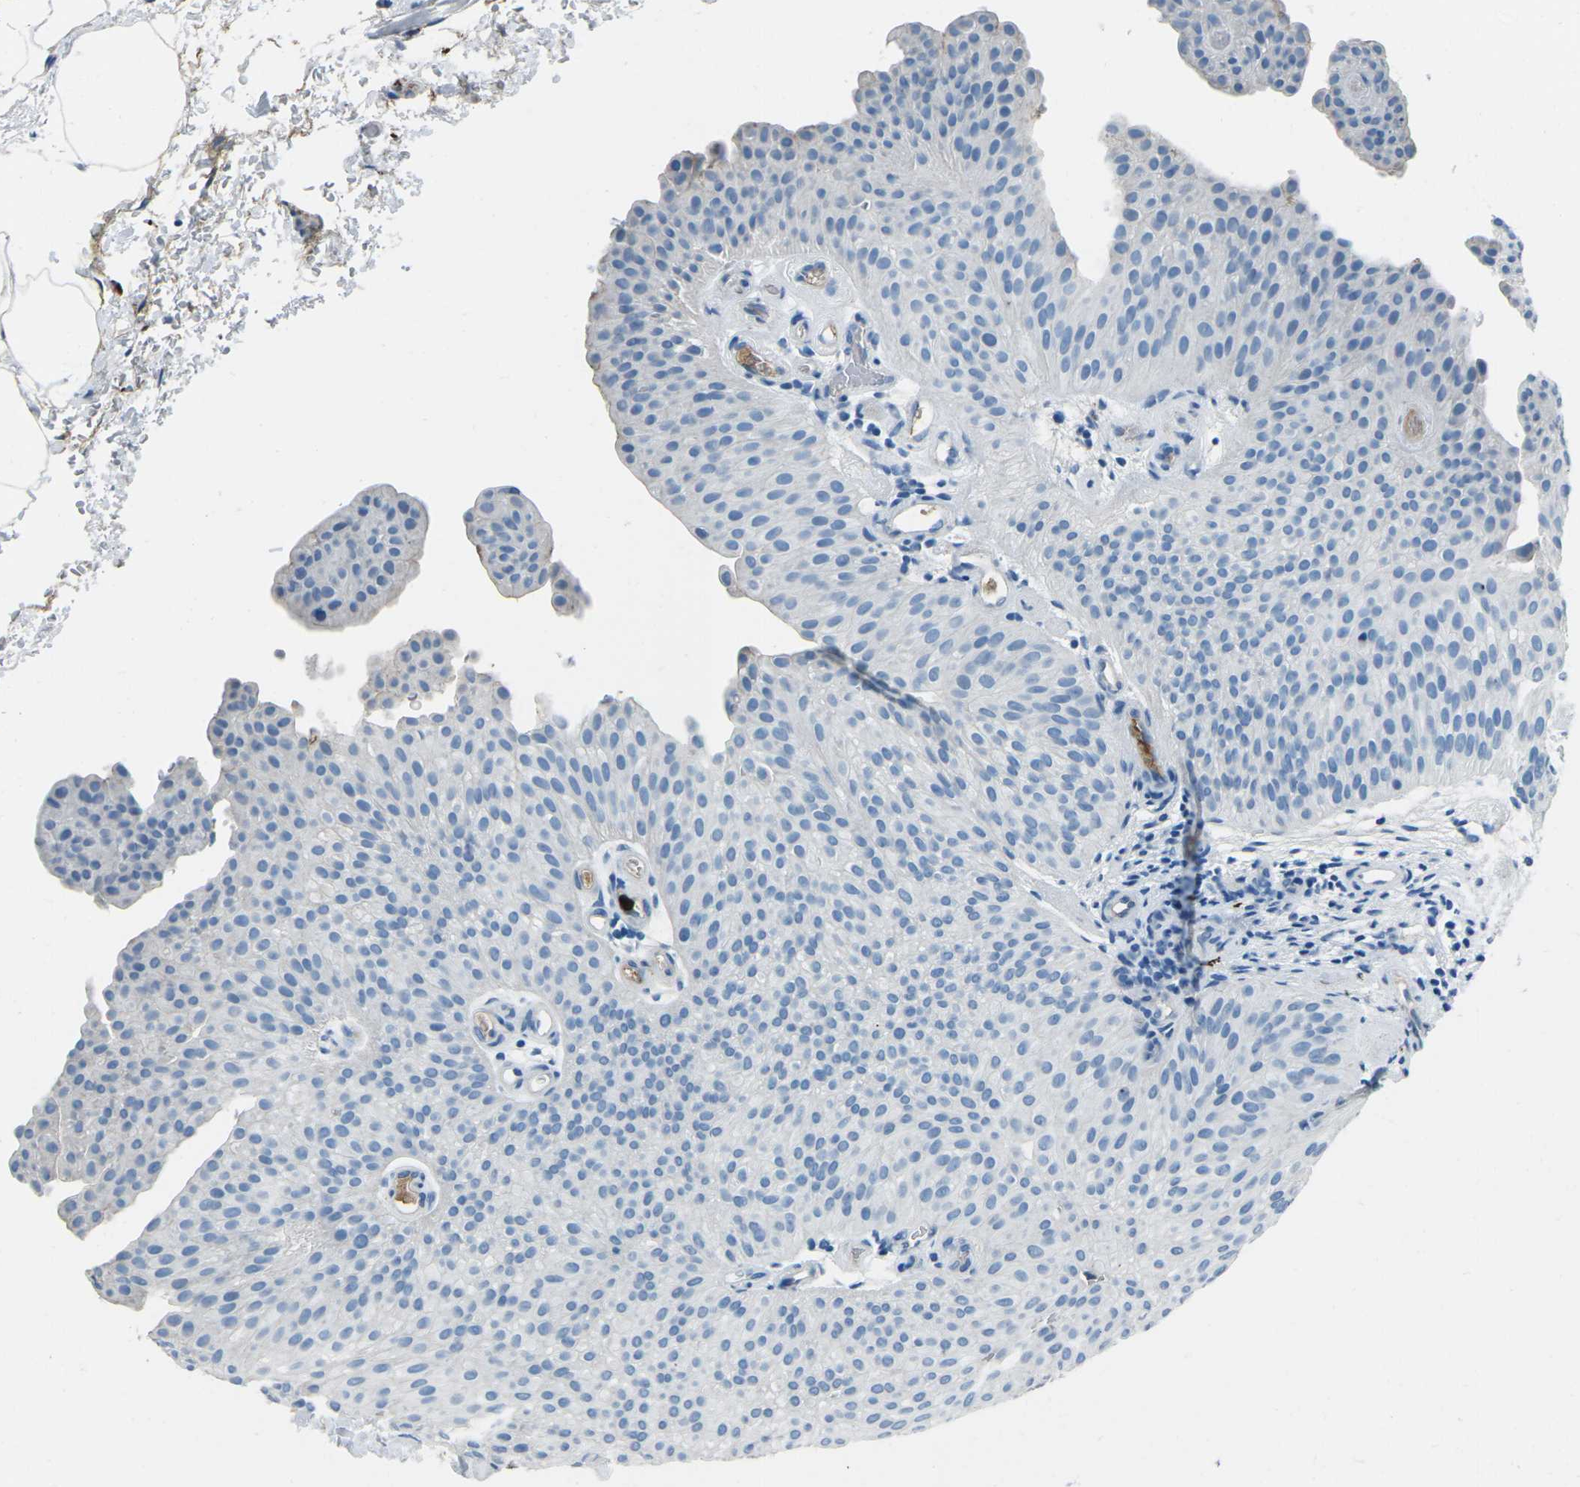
{"staining": {"intensity": "negative", "quantity": "none", "location": "none"}, "tissue": "urothelial cancer", "cell_type": "Tumor cells", "image_type": "cancer", "snomed": [{"axis": "morphology", "description": "Urothelial carcinoma, Low grade"}, {"axis": "topography", "description": "Urinary bladder"}], "caption": "Low-grade urothelial carcinoma was stained to show a protein in brown. There is no significant expression in tumor cells.", "gene": "FCN1", "patient": {"sex": "female", "age": 60}}